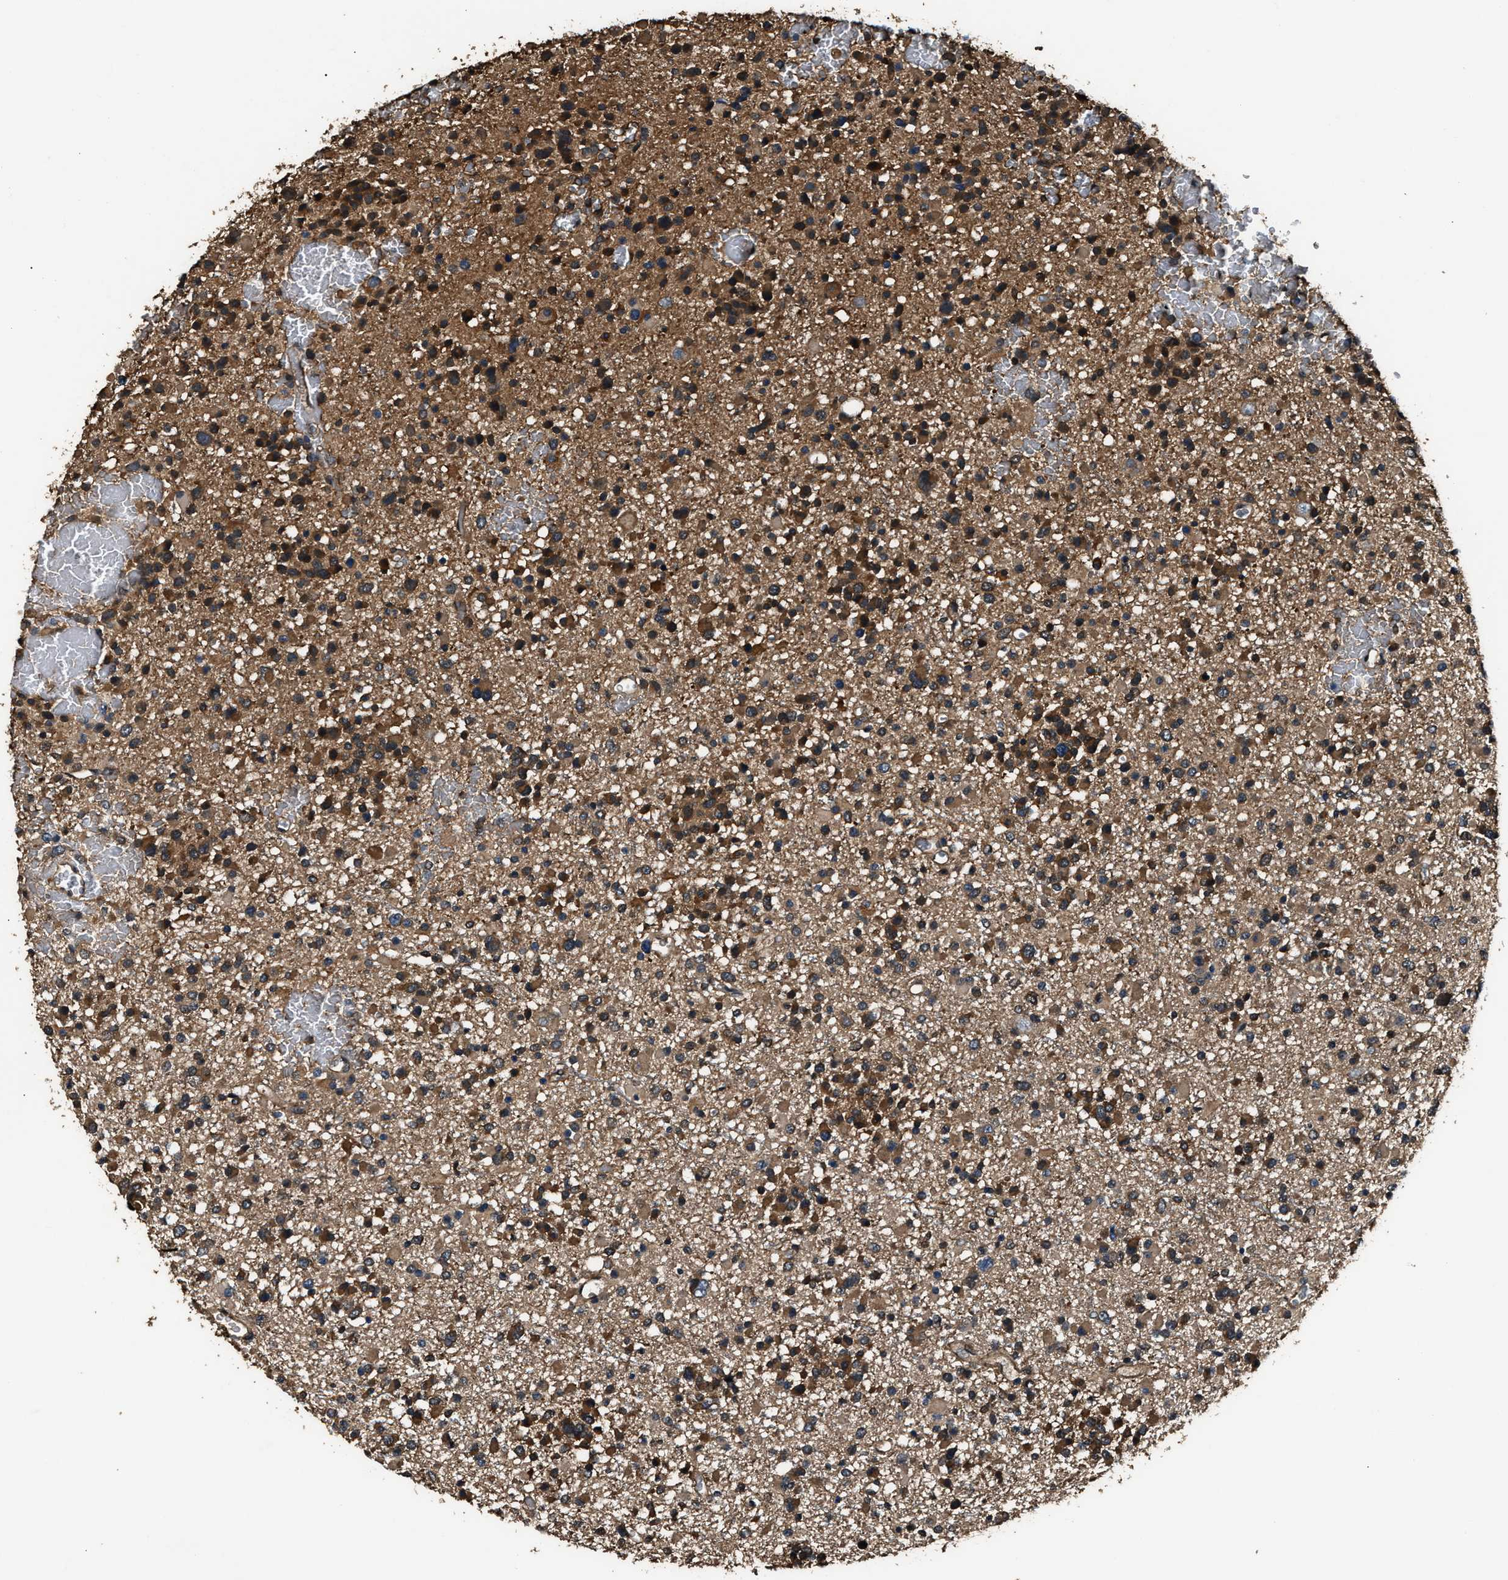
{"staining": {"intensity": "moderate", "quantity": ">75%", "location": "cytoplasmic/membranous"}, "tissue": "glioma", "cell_type": "Tumor cells", "image_type": "cancer", "snomed": [{"axis": "morphology", "description": "Glioma, malignant, Low grade"}, {"axis": "topography", "description": "Brain"}], "caption": "High-power microscopy captured an immunohistochemistry (IHC) image of malignant low-grade glioma, revealing moderate cytoplasmic/membranous positivity in about >75% of tumor cells.", "gene": "GSTP1", "patient": {"sex": "female", "age": 22}}